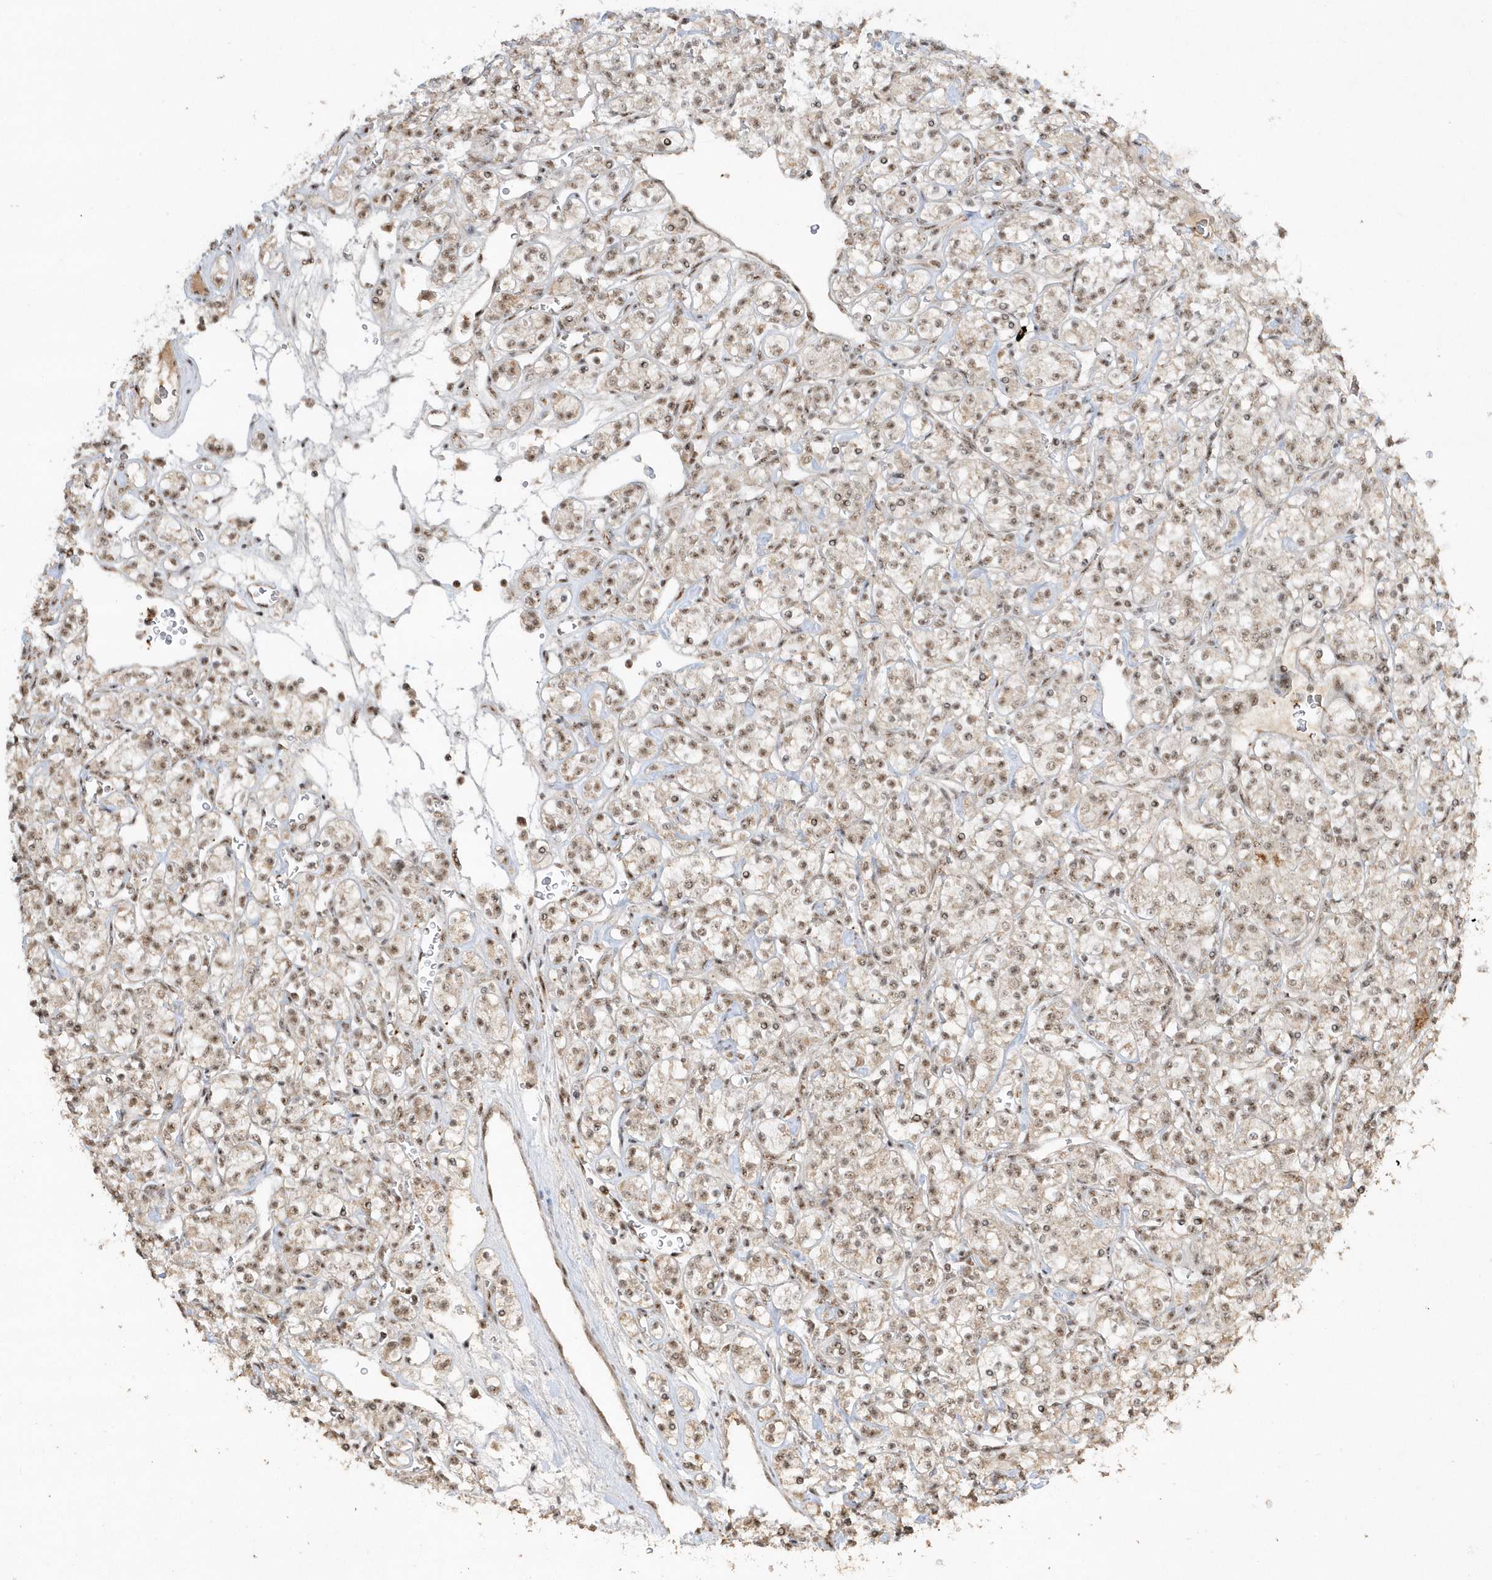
{"staining": {"intensity": "moderate", "quantity": ">75%", "location": "nuclear"}, "tissue": "renal cancer", "cell_type": "Tumor cells", "image_type": "cancer", "snomed": [{"axis": "morphology", "description": "Adenocarcinoma, NOS"}, {"axis": "topography", "description": "Kidney"}], "caption": "Protein expression analysis of renal cancer (adenocarcinoma) displays moderate nuclear expression in about >75% of tumor cells.", "gene": "POLR3B", "patient": {"sex": "male", "age": 77}}